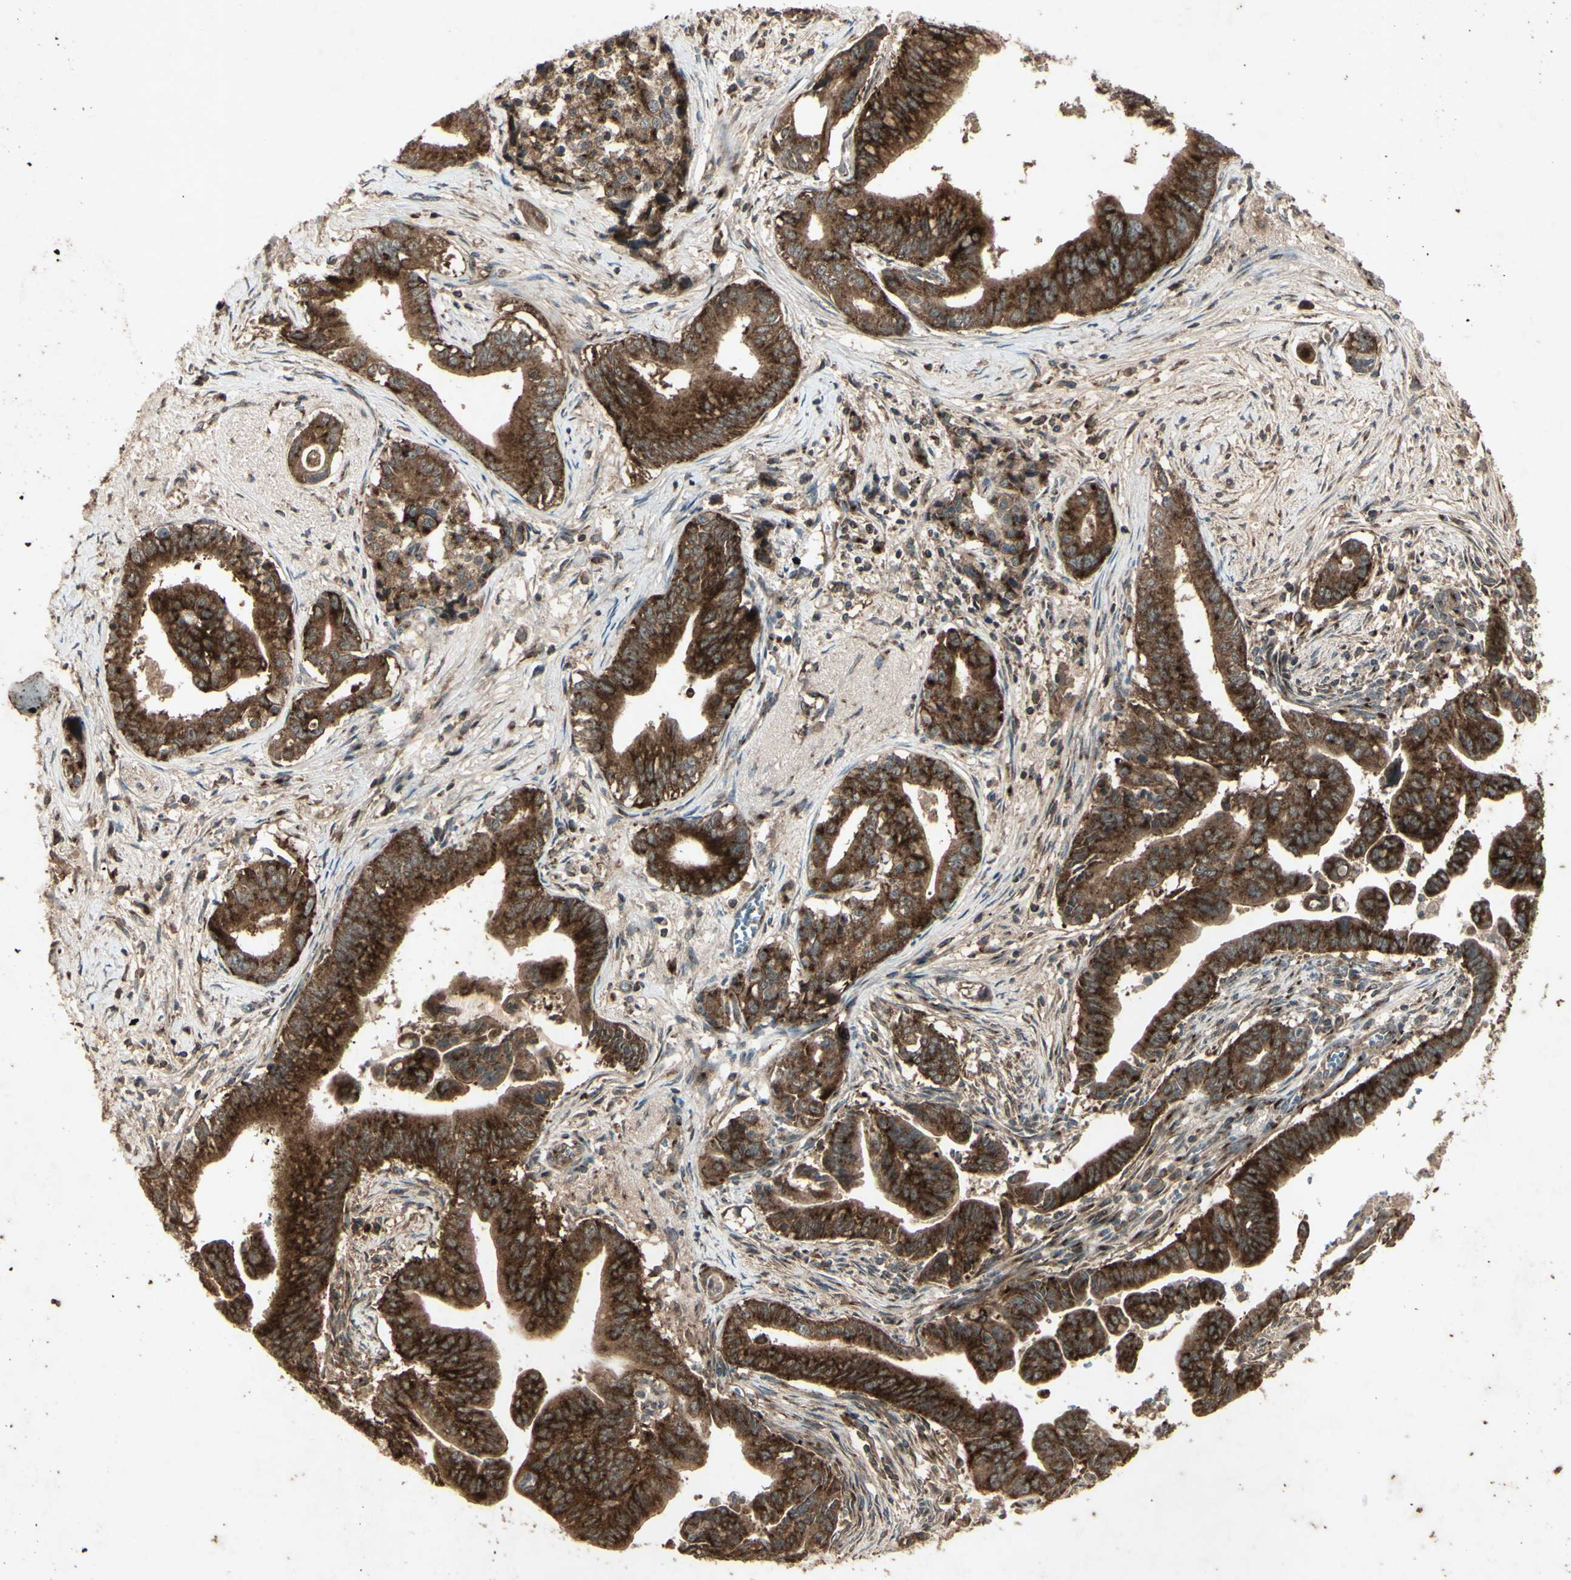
{"staining": {"intensity": "strong", "quantity": ">75%", "location": "cytoplasmic/membranous"}, "tissue": "pancreatic cancer", "cell_type": "Tumor cells", "image_type": "cancer", "snomed": [{"axis": "morphology", "description": "Adenocarcinoma, NOS"}, {"axis": "topography", "description": "Pancreas"}], "caption": "A photomicrograph showing strong cytoplasmic/membranous staining in about >75% of tumor cells in pancreatic cancer (adenocarcinoma), as visualized by brown immunohistochemical staining.", "gene": "AP1G1", "patient": {"sex": "male", "age": 70}}